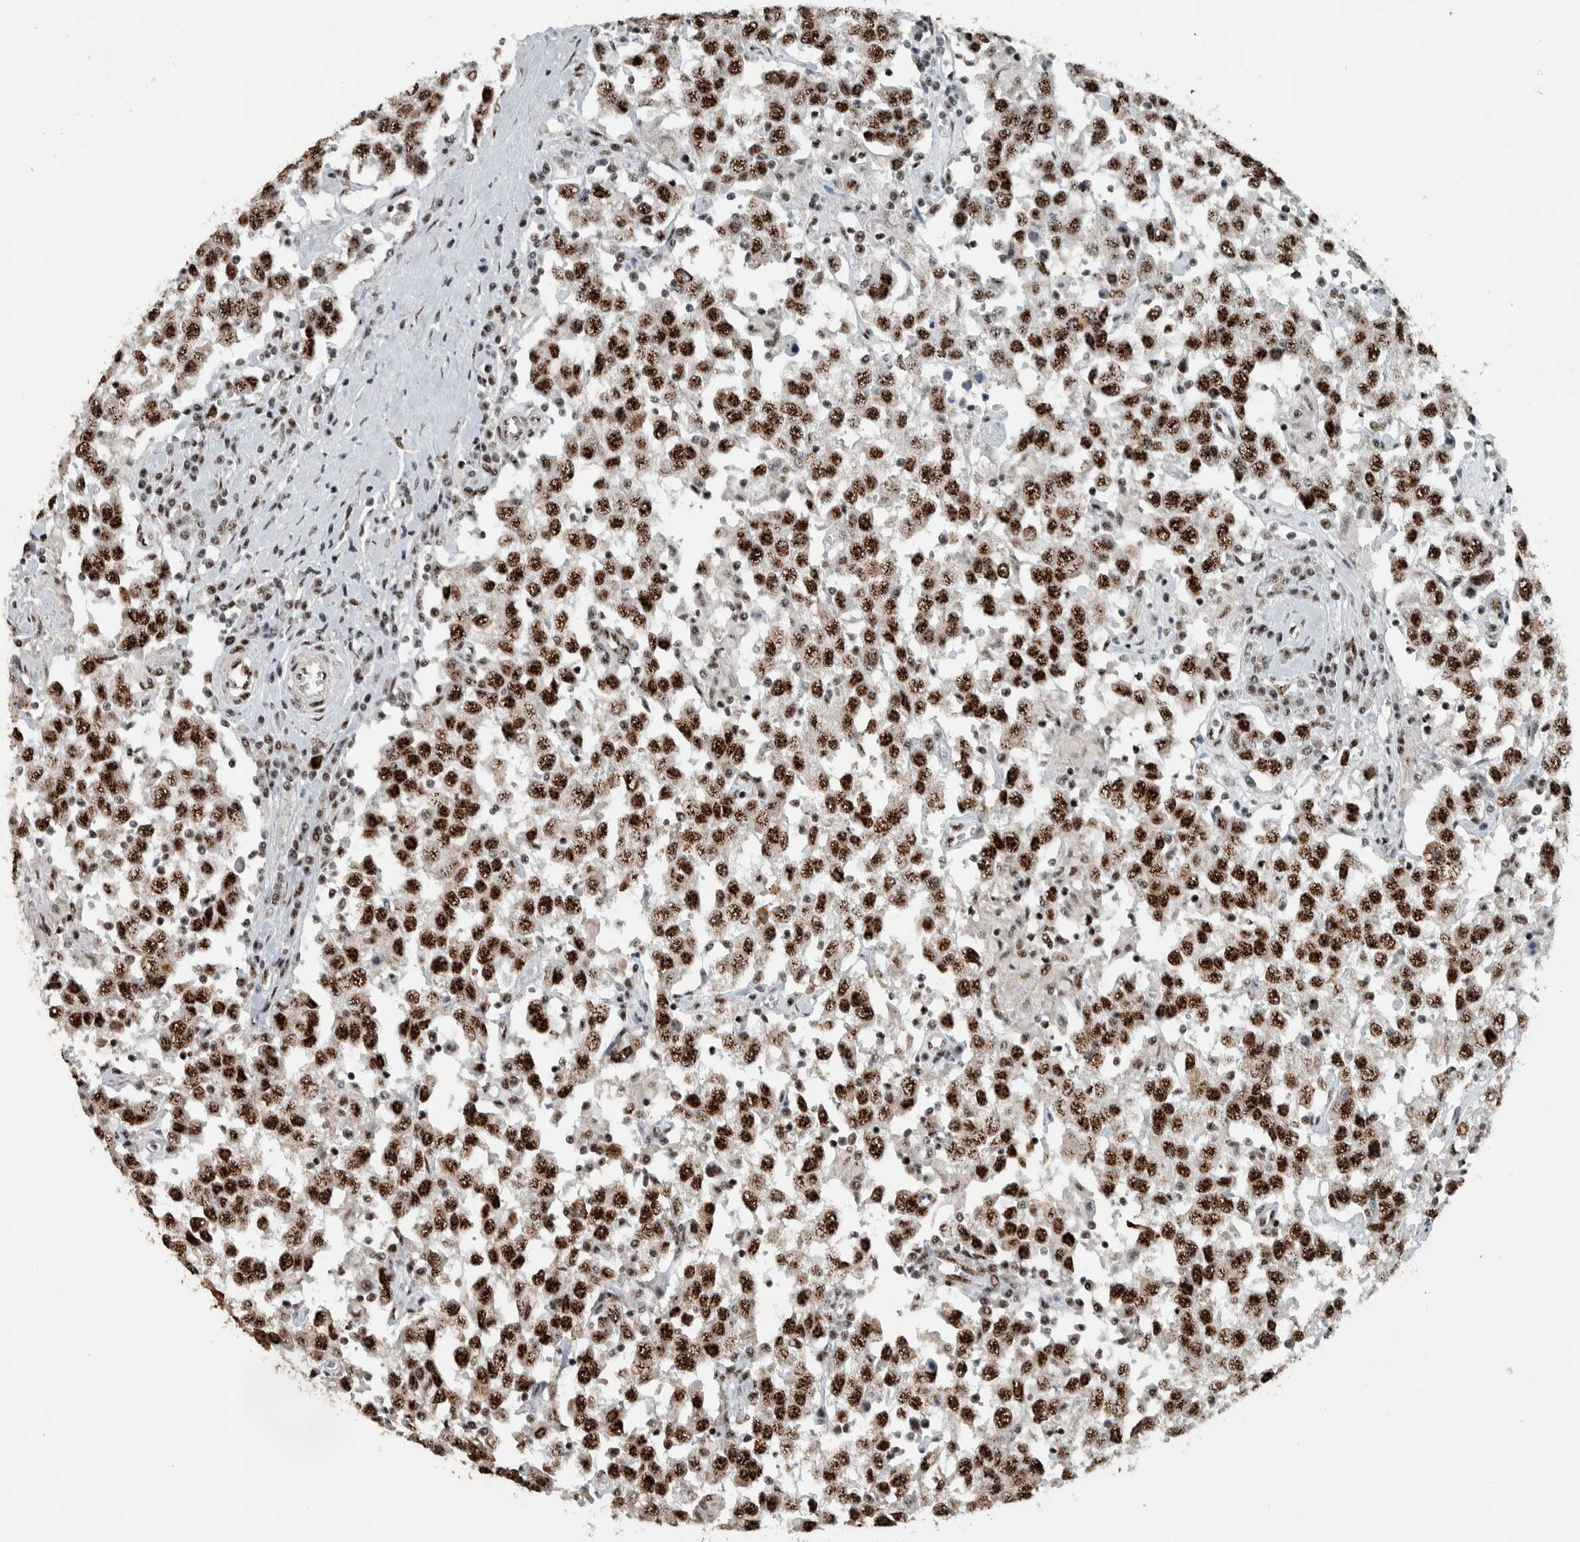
{"staining": {"intensity": "strong", "quantity": ">75%", "location": "nuclear"}, "tissue": "testis cancer", "cell_type": "Tumor cells", "image_type": "cancer", "snomed": [{"axis": "morphology", "description": "Seminoma, NOS"}, {"axis": "topography", "description": "Testis"}], "caption": "A high-resolution photomicrograph shows immunohistochemistry (IHC) staining of testis cancer (seminoma), which shows strong nuclear positivity in about >75% of tumor cells.", "gene": "SON", "patient": {"sex": "male", "age": 41}}